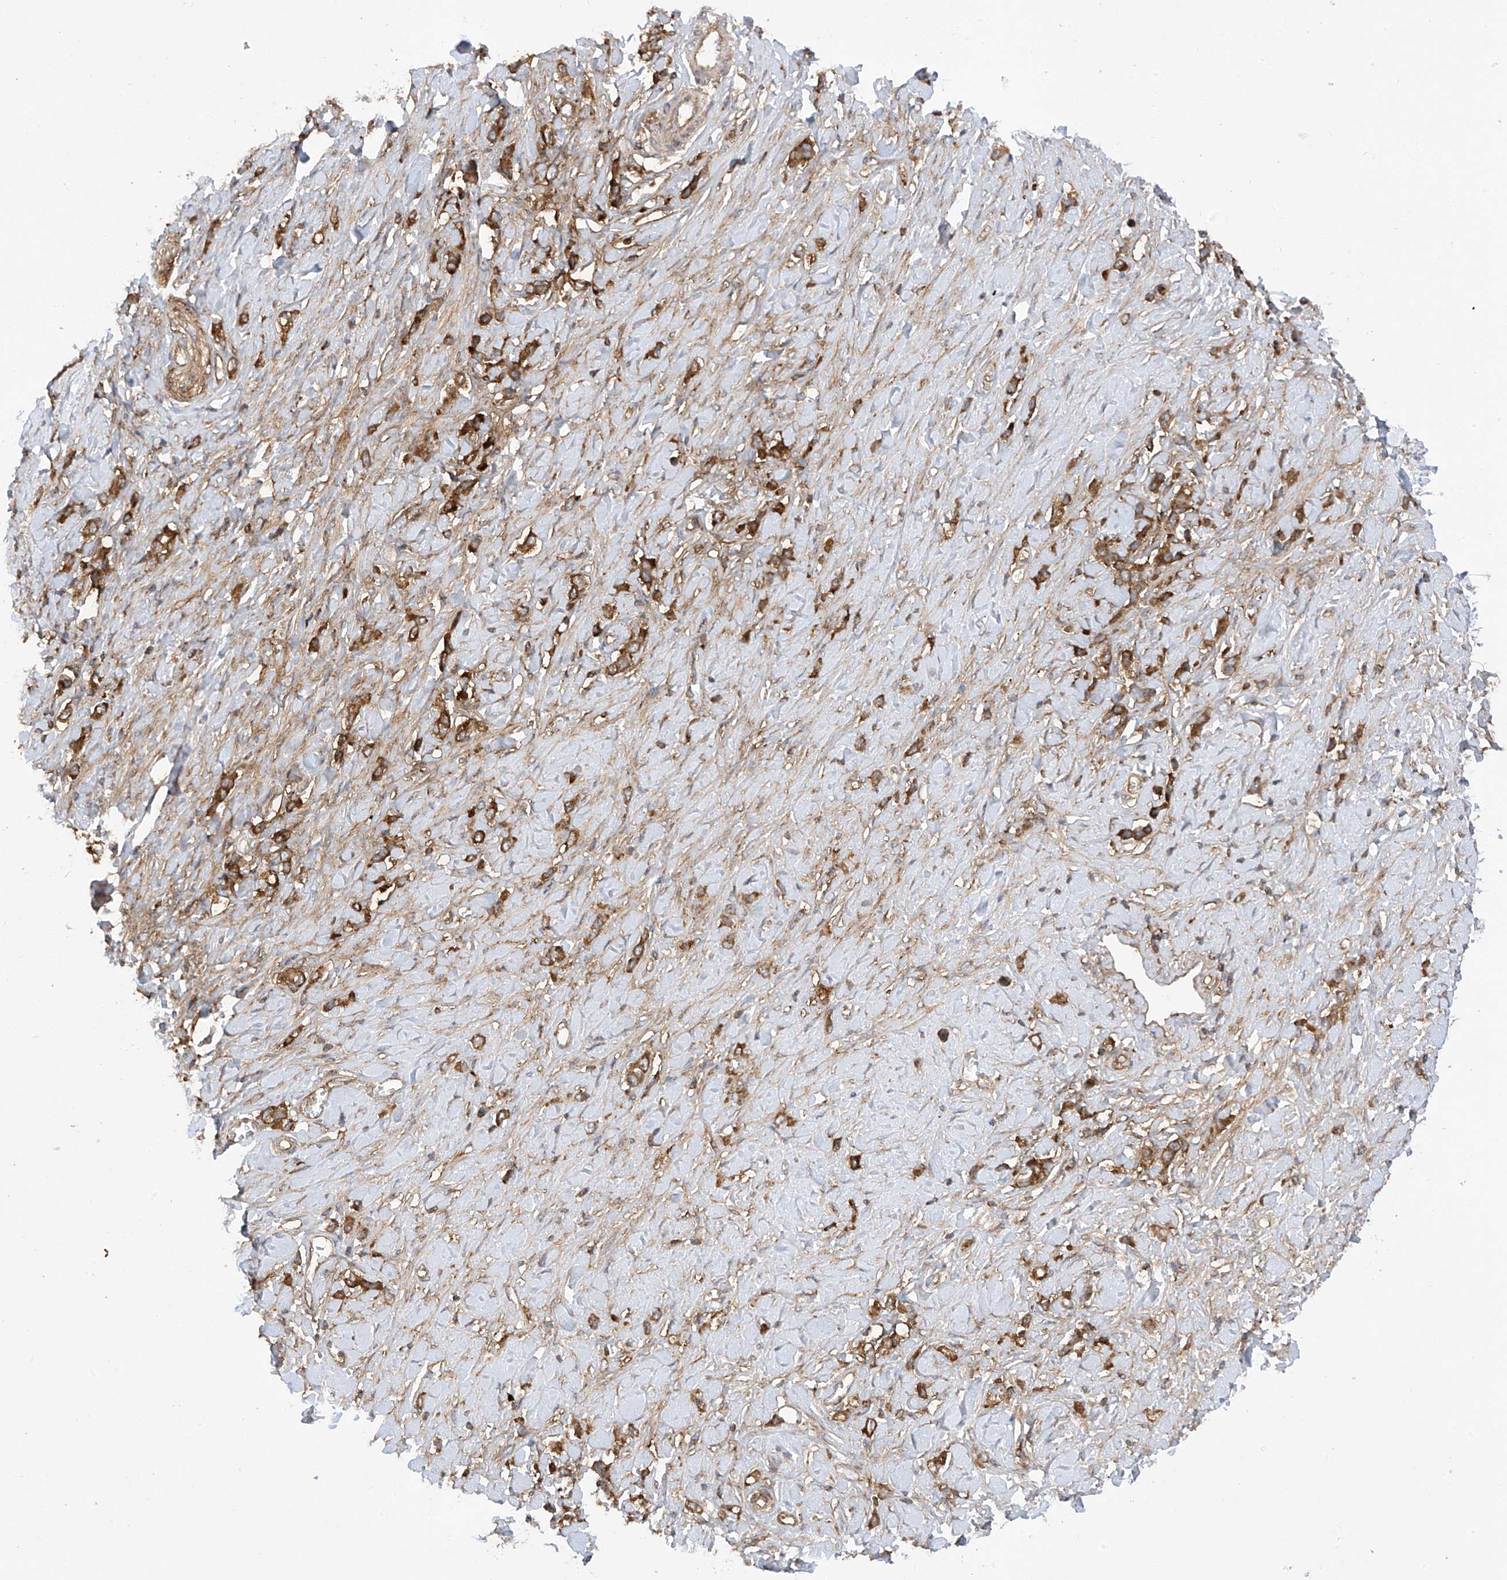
{"staining": {"intensity": "strong", "quantity": ">75%", "location": "cytoplasmic/membranous"}, "tissue": "stomach cancer", "cell_type": "Tumor cells", "image_type": "cancer", "snomed": [{"axis": "morphology", "description": "Normal tissue, NOS"}, {"axis": "morphology", "description": "Adenocarcinoma, NOS"}, {"axis": "topography", "description": "Stomach, upper"}, {"axis": "topography", "description": "Stomach"}], "caption": "IHC micrograph of neoplastic tissue: adenocarcinoma (stomach) stained using immunohistochemistry shows high levels of strong protein expression localized specifically in the cytoplasmic/membranous of tumor cells, appearing as a cytoplasmic/membranous brown color.", "gene": "REPS1", "patient": {"sex": "female", "age": 65}}